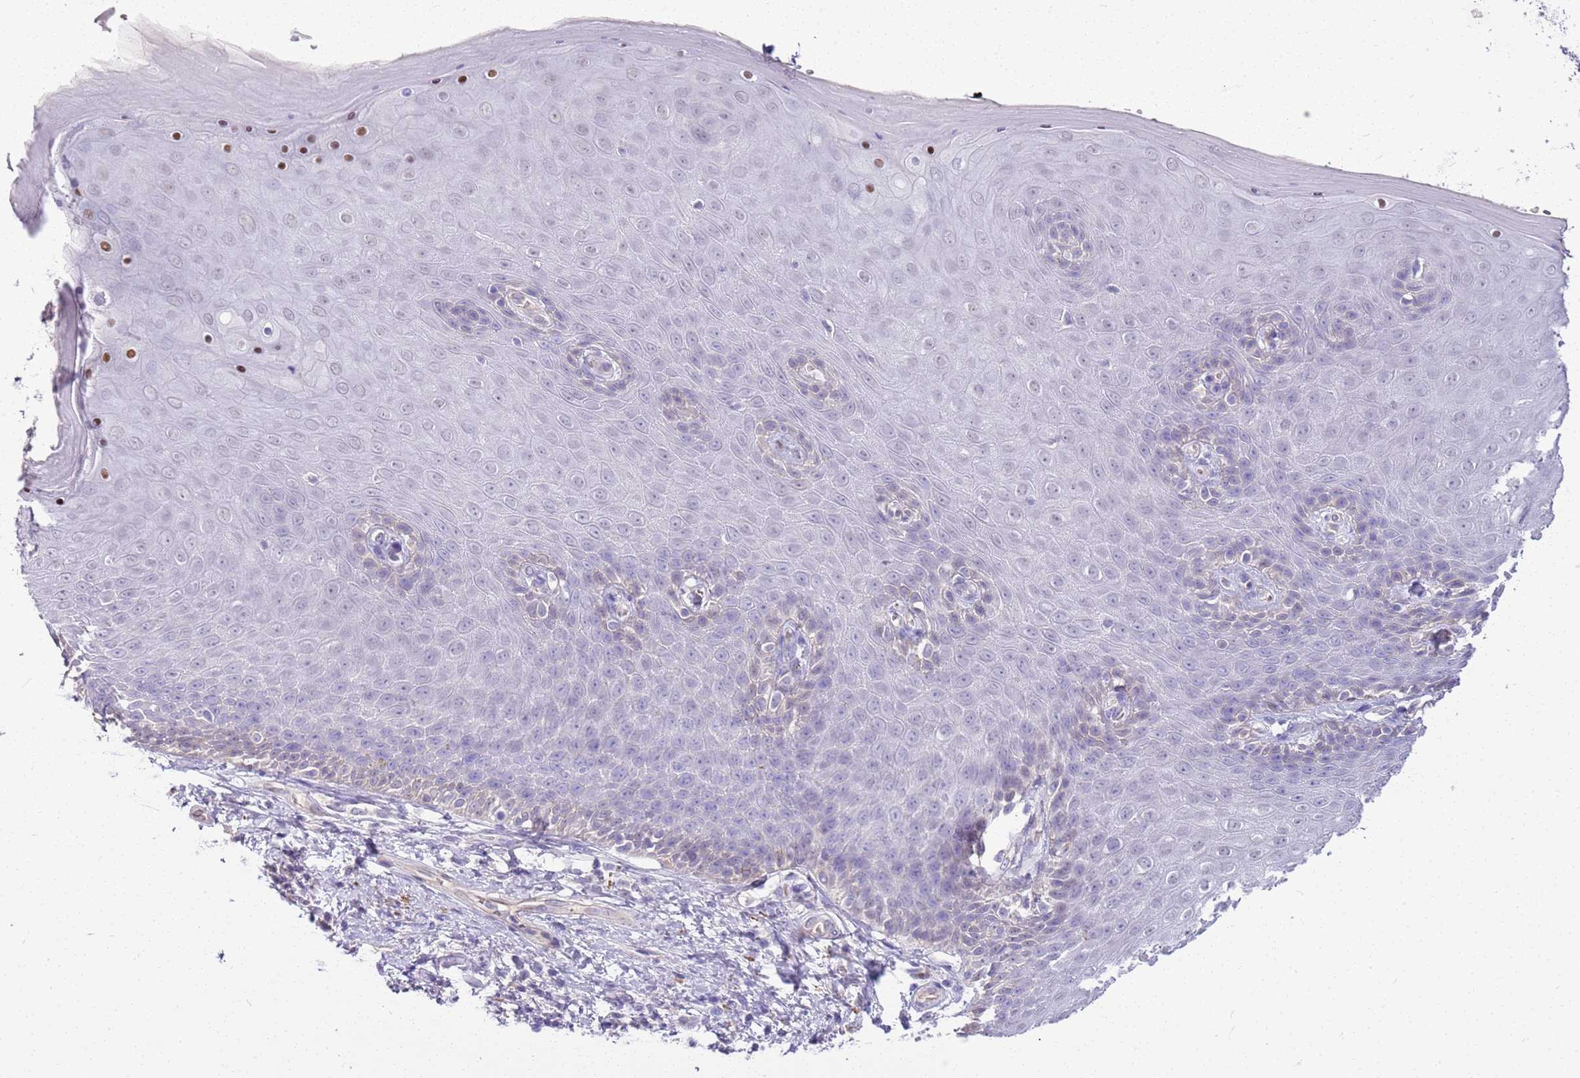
{"staining": {"intensity": "negative", "quantity": "none", "location": "none"}, "tissue": "skin", "cell_type": "Epidermal cells", "image_type": "normal", "snomed": [{"axis": "morphology", "description": "Normal tissue, NOS"}, {"axis": "topography", "description": "Anal"}, {"axis": "topography", "description": "Peripheral nerve tissue"}], "caption": "High magnification brightfield microscopy of normal skin stained with DAB (brown) and counterstained with hematoxylin (blue): epidermal cells show no significant staining. (DAB immunohistochemistry with hematoxylin counter stain).", "gene": "CTRC", "patient": {"sex": "male", "age": 53}}